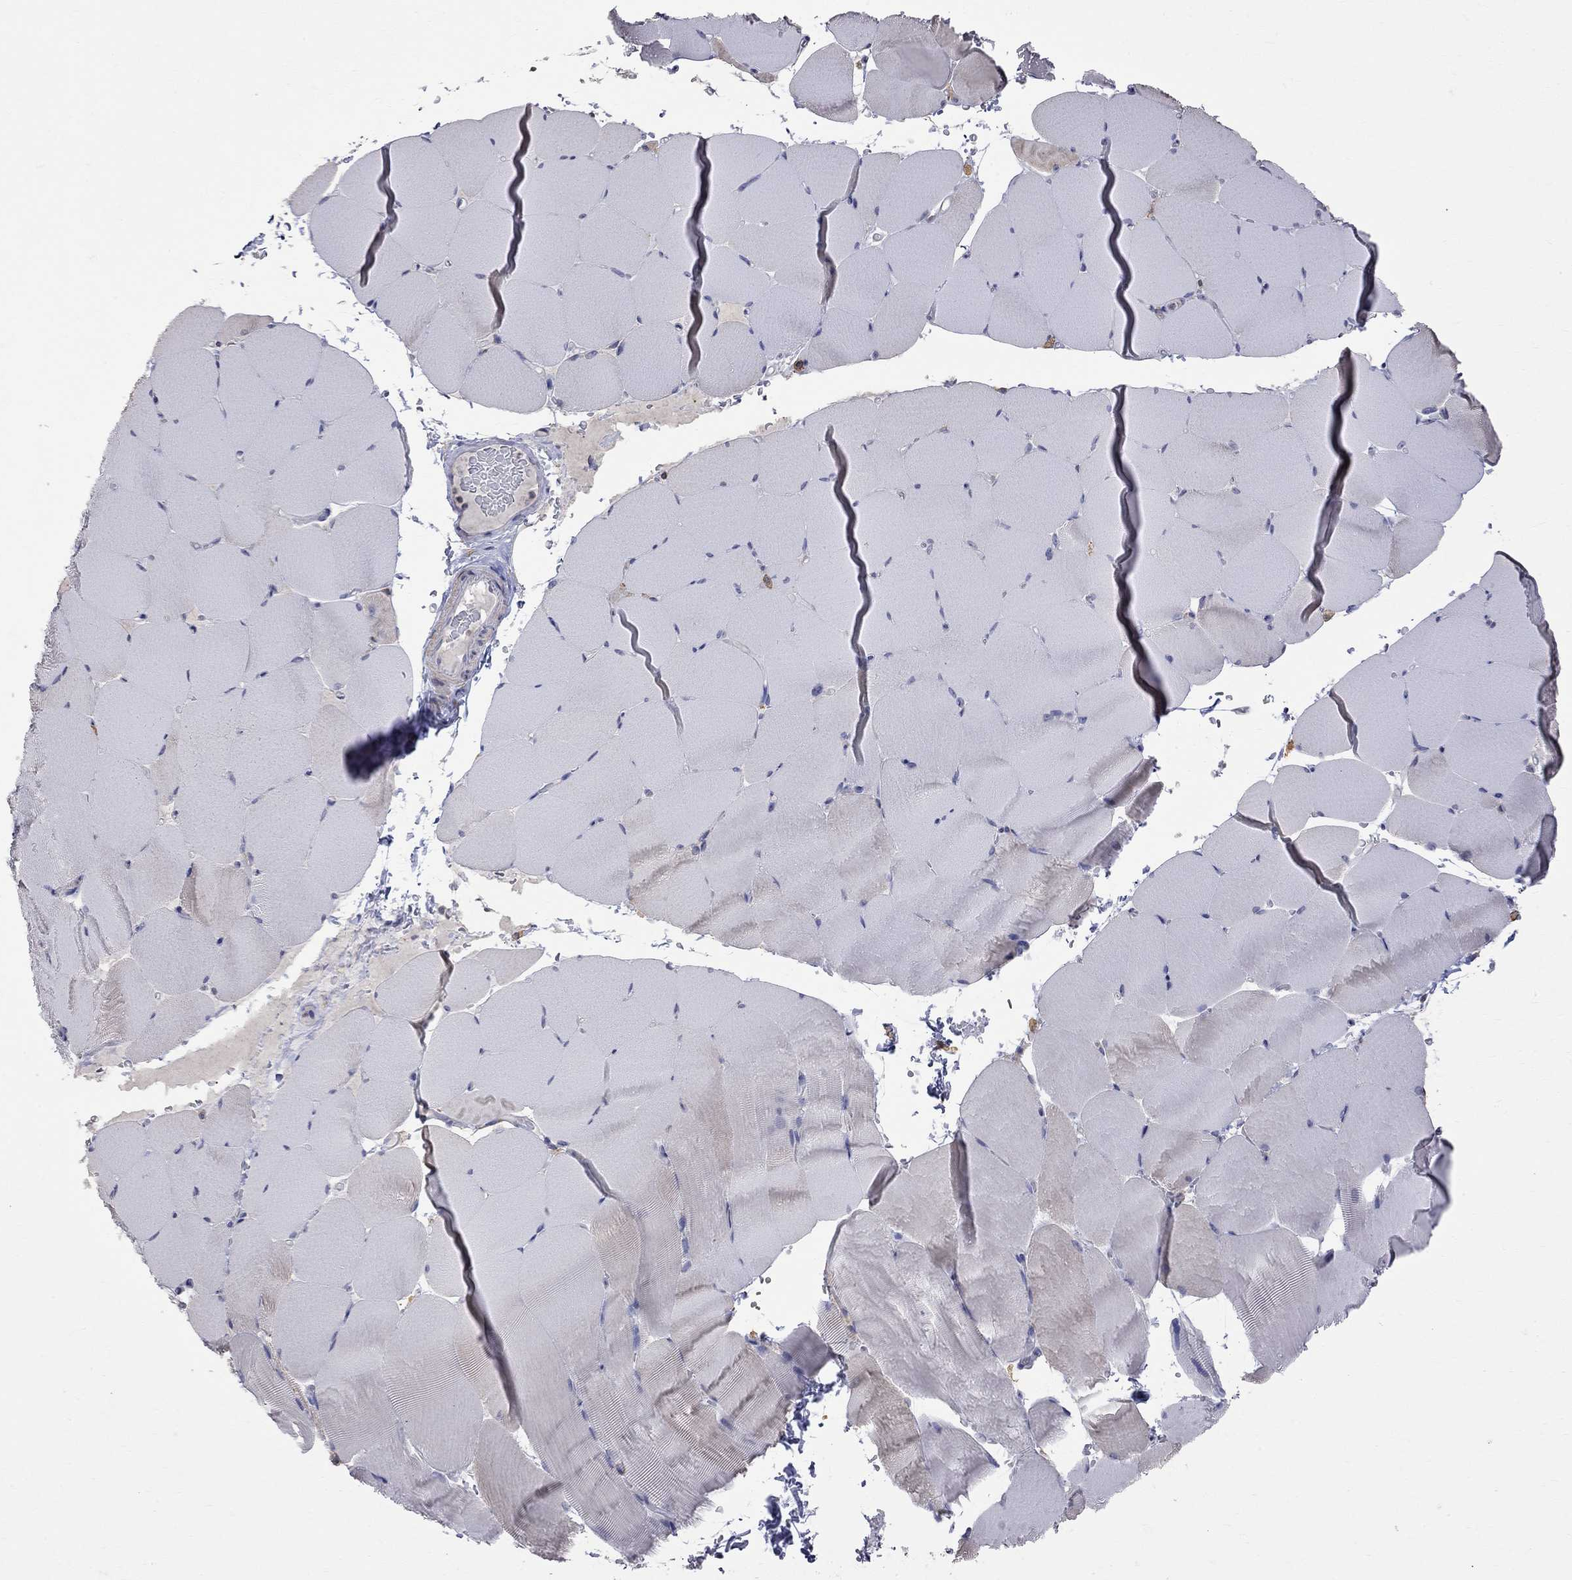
{"staining": {"intensity": "negative", "quantity": "none", "location": "none"}, "tissue": "skeletal muscle", "cell_type": "Myocytes", "image_type": "normal", "snomed": [{"axis": "morphology", "description": "Normal tissue, NOS"}, {"axis": "topography", "description": "Skeletal muscle"}], "caption": "This image is of unremarkable skeletal muscle stained with immunohistochemistry (IHC) to label a protein in brown with the nuclei are counter-stained blue. There is no positivity in myocytes.", "gene": "CKAP2", "patient": {"sex": "female", "age": 37}}